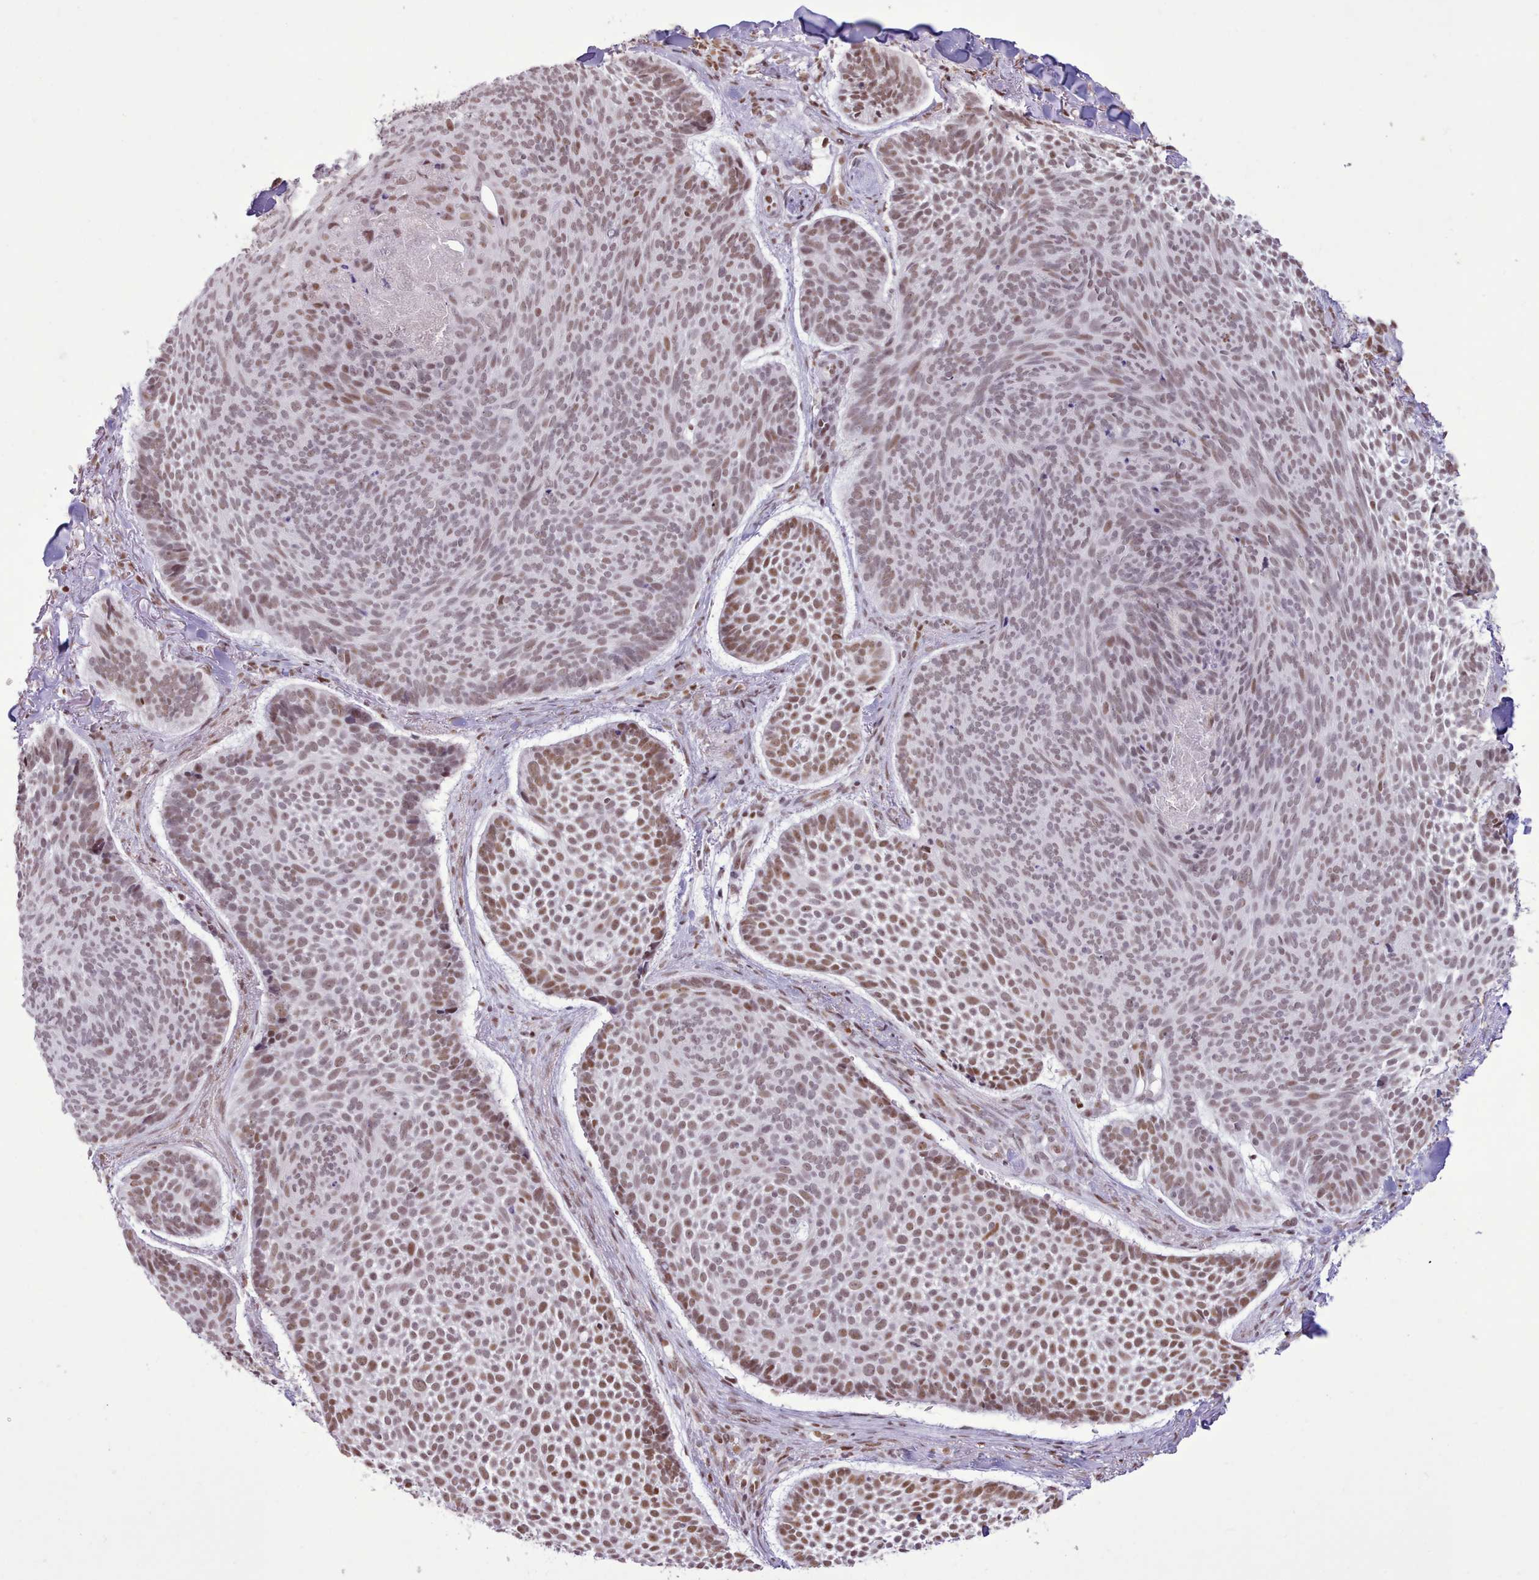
{"staining": {"intensity": "moderate", "quantity": ">75%", "location": "nuclear"}, "tissue": "skin cancer", "cell_type": "Tumor cells", "image_type": "cancer", "snomed": [{"axis": "morphology", "description": "Basal cell carcinoma"}, {"axis": "topography", "description": "Skin"}], "caption": "Basal cell carcinoma (skin) tissue reveals moderate nuclear staining in approximately >75% of tumor cells", "gene": "TAF15", "patient": {"sex": "male", "age": 70}}